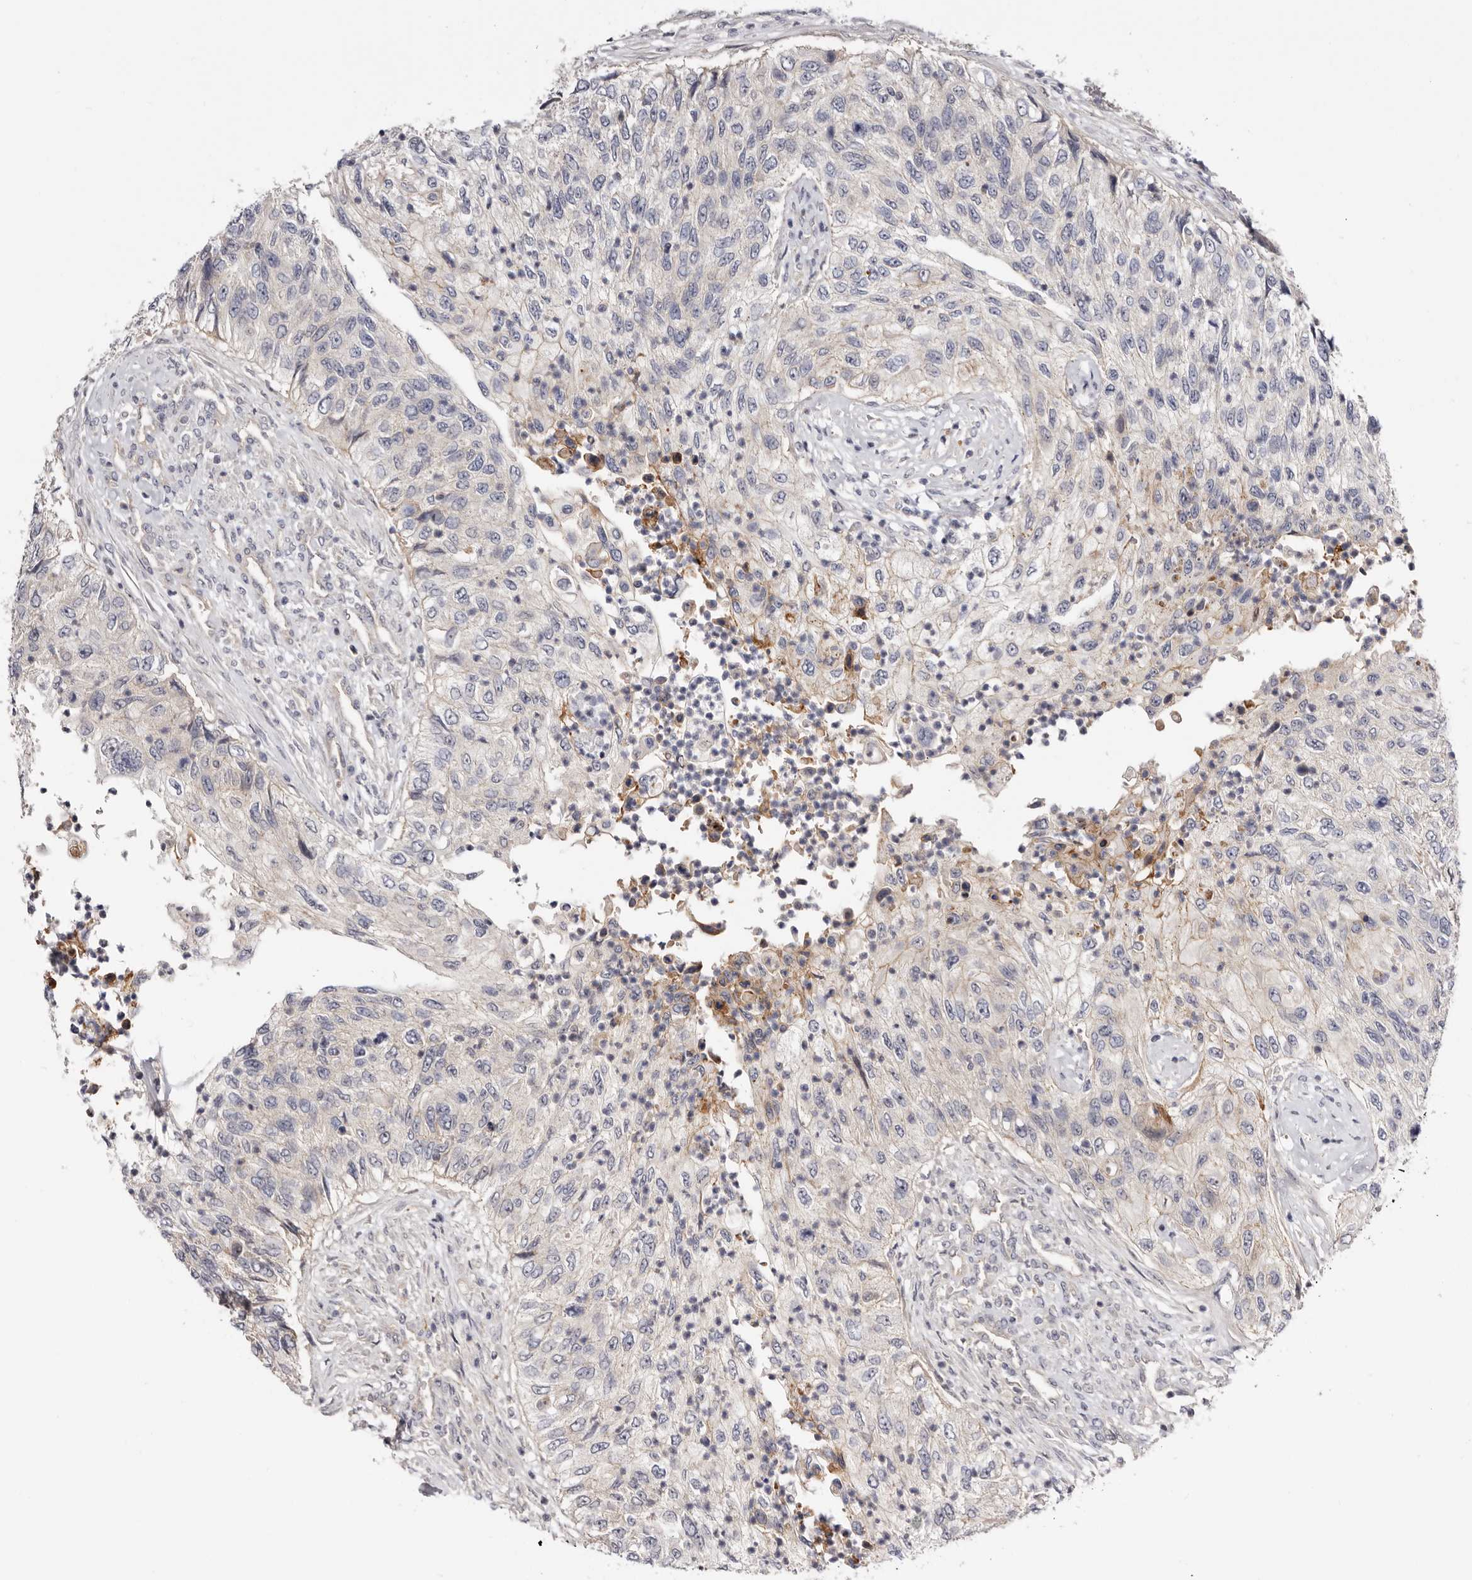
{"staining": {"intensity": "negative", "quantity": "none", "location": "none"}, "tissue": "urothelial cancer", "cell_type": "Tumor cells", "image_type": "cancer", "snomed": [{"axis": "morphology", "description": "Urothelial carcinoma, High grade"}, {"axis": "topography", "description": "Urinary bladder"}], "caption": "A micrograph of high-grade urothelial carcinoma stained for a protein exhibits no brown staining in tumor cells.", "gene": "PANK4", "patient": {"sex": "female", "age": 60}}